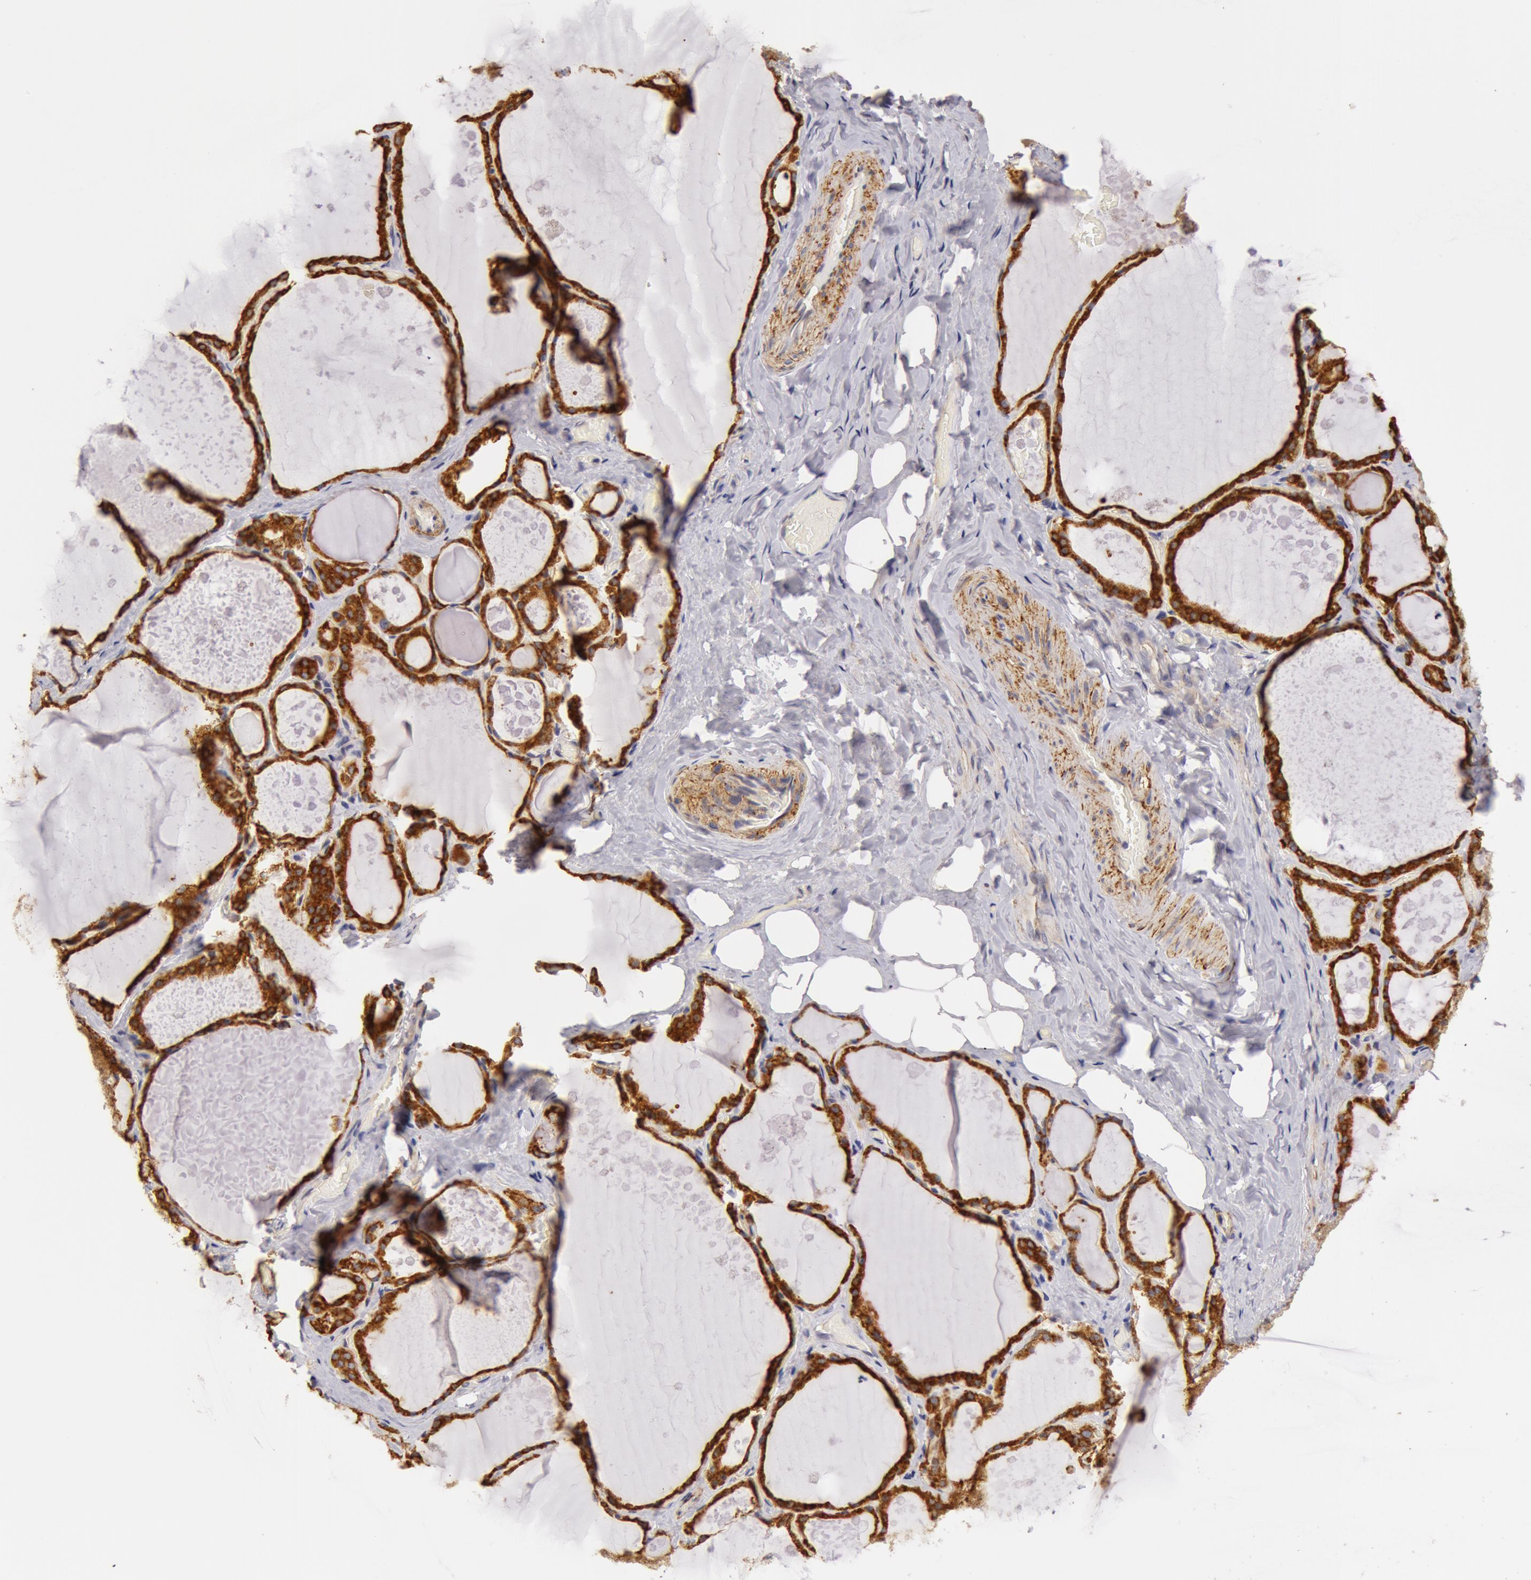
{"staining": {"intensity": "strong", "quantity": ">75%", "location": "cytoplasmic/membranous"}, "tissue": "thyroid gland", "cell_type": "Glandular cells", "image_type": "normal", "snomed": [{"axis": "morphology", "description": "Normal tissue, NOS"}, {"axis": "topography", "description": "Thyroid gland"}], "caption": "Immunohistochemistry of normal human thyroid gland exhibits high levels of strong cytoplasmic/membranous staining in about >75% of glandular cells.", "gene": "IL23A", "patient": {"sex": "male", "age": 61}}